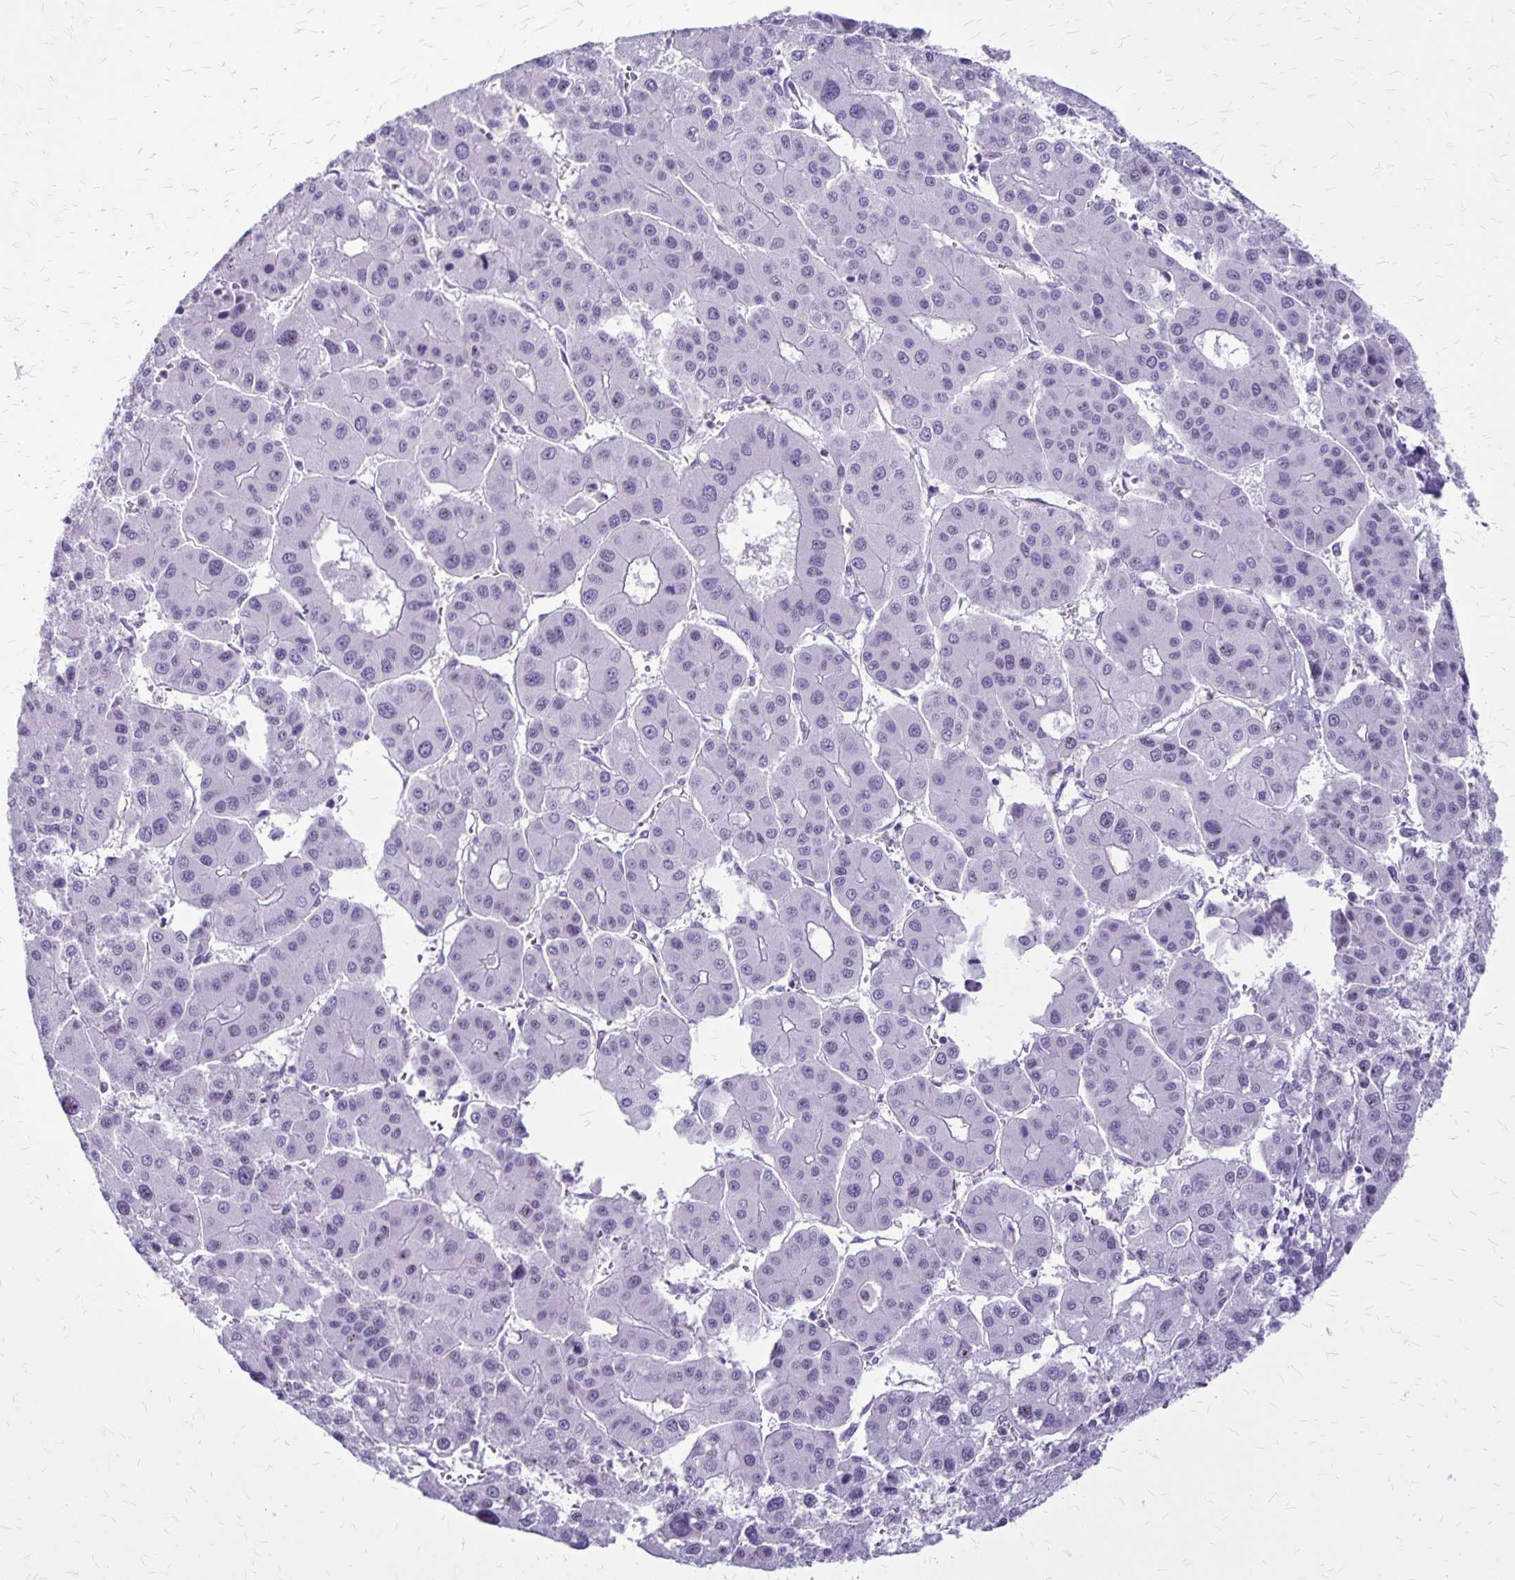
{"staining": {"intensity": "negative", "quantity": "none", "location": "none"}, "tissue": "liver cancer", "cell_type": "Tumor cells", "image_type": "cancer", "snomed": [{"axis": "morphology", "description": "Carcinoma, Hepatocellular, NOS"}, {"axis": "topography", "description": "Liver"}], "caption": "Tumor cells show no significant positivity in liver cancer.", "gene": "GP9", "patient": {"sex": "male", "age": 73}}